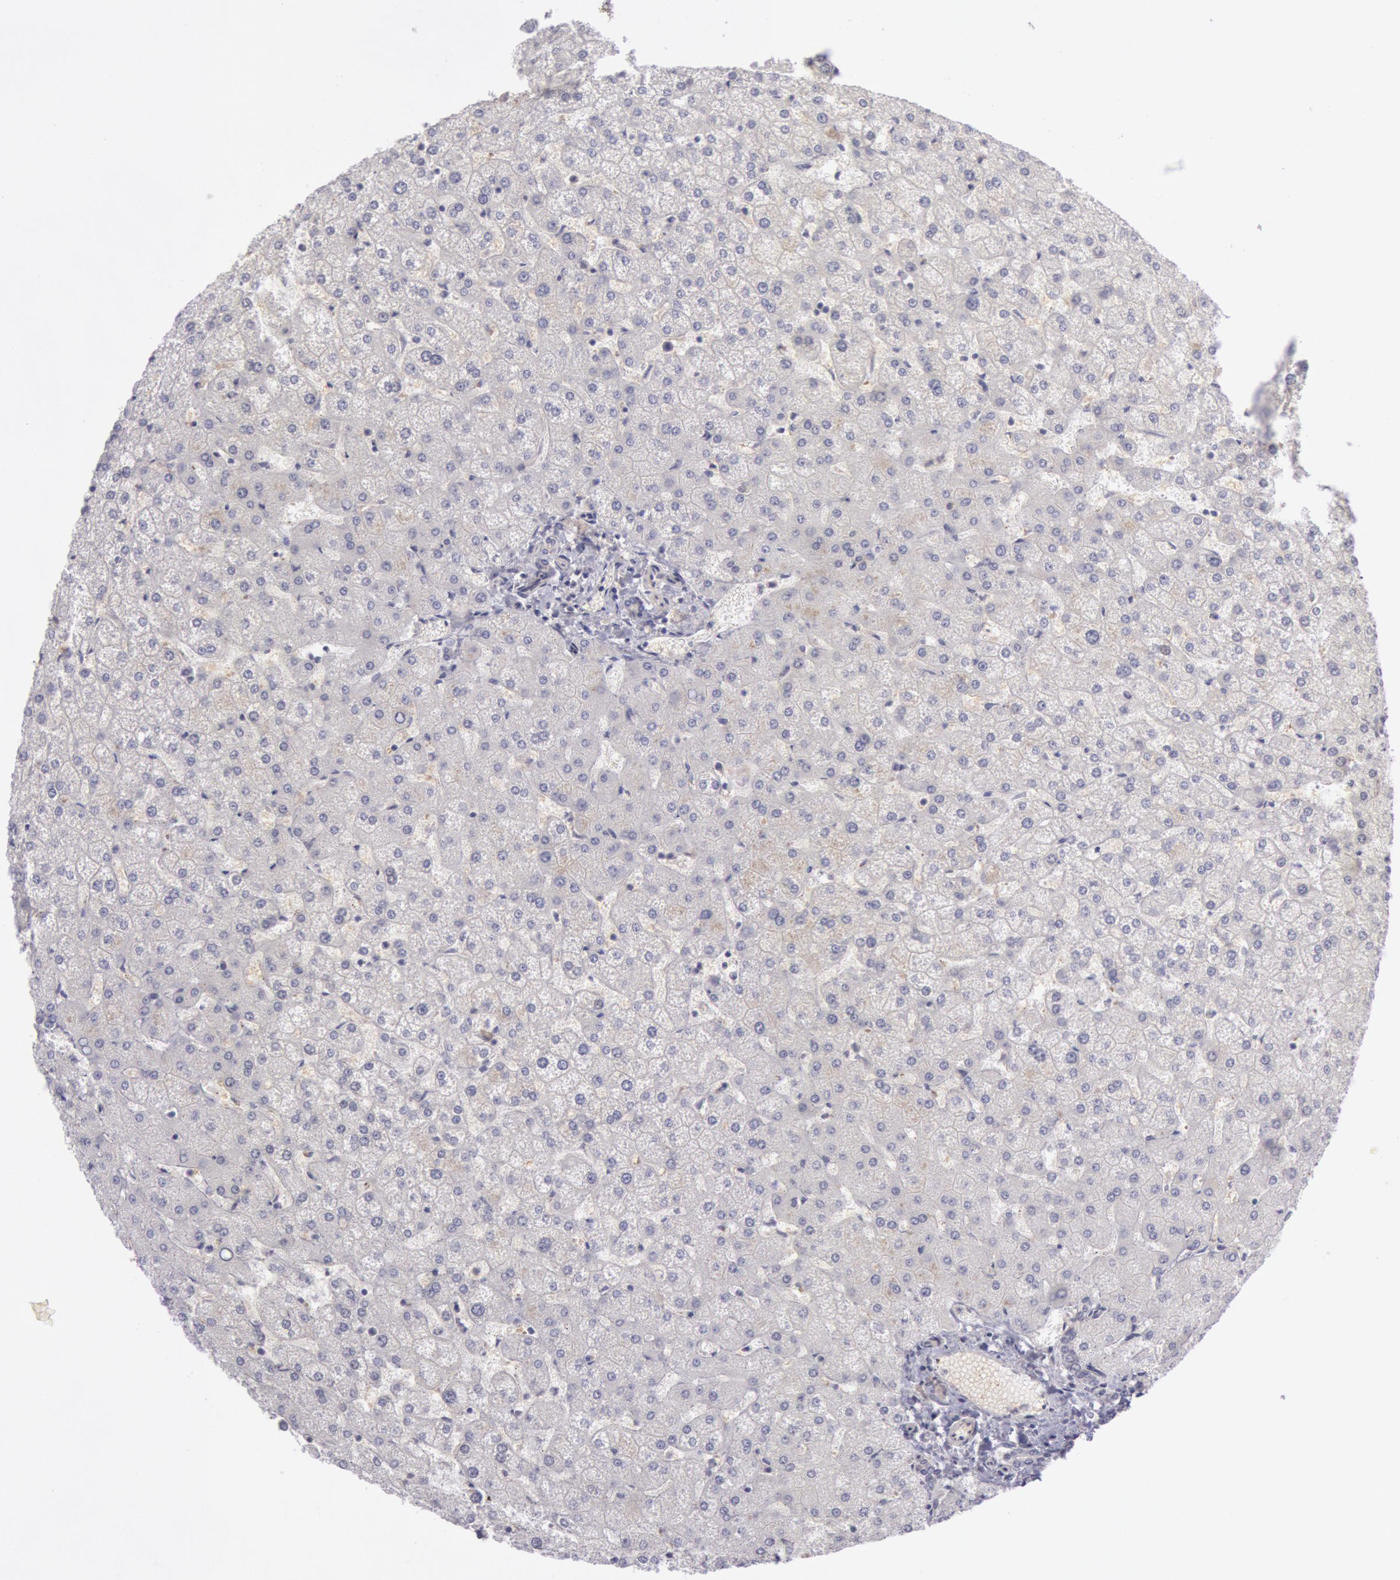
{"staining": {"intensity": "negative", "quantity": "none", "location": "none"}, "tissue": "liver", "cell_type": "Cholangiocytes", "image_type": "normal", "snomed": [{"axis": "morphology", "description": "Normal tissue, NOS"}, {"axis": "topography", "description": "Liver"}], "caption": "Cholangiocytes show no significant protein expression in benign liver. (DAB IHC with hematoxylin counter stain).", "gene": "IKBKB", "patient": {"sex": "female", "age": 32}}